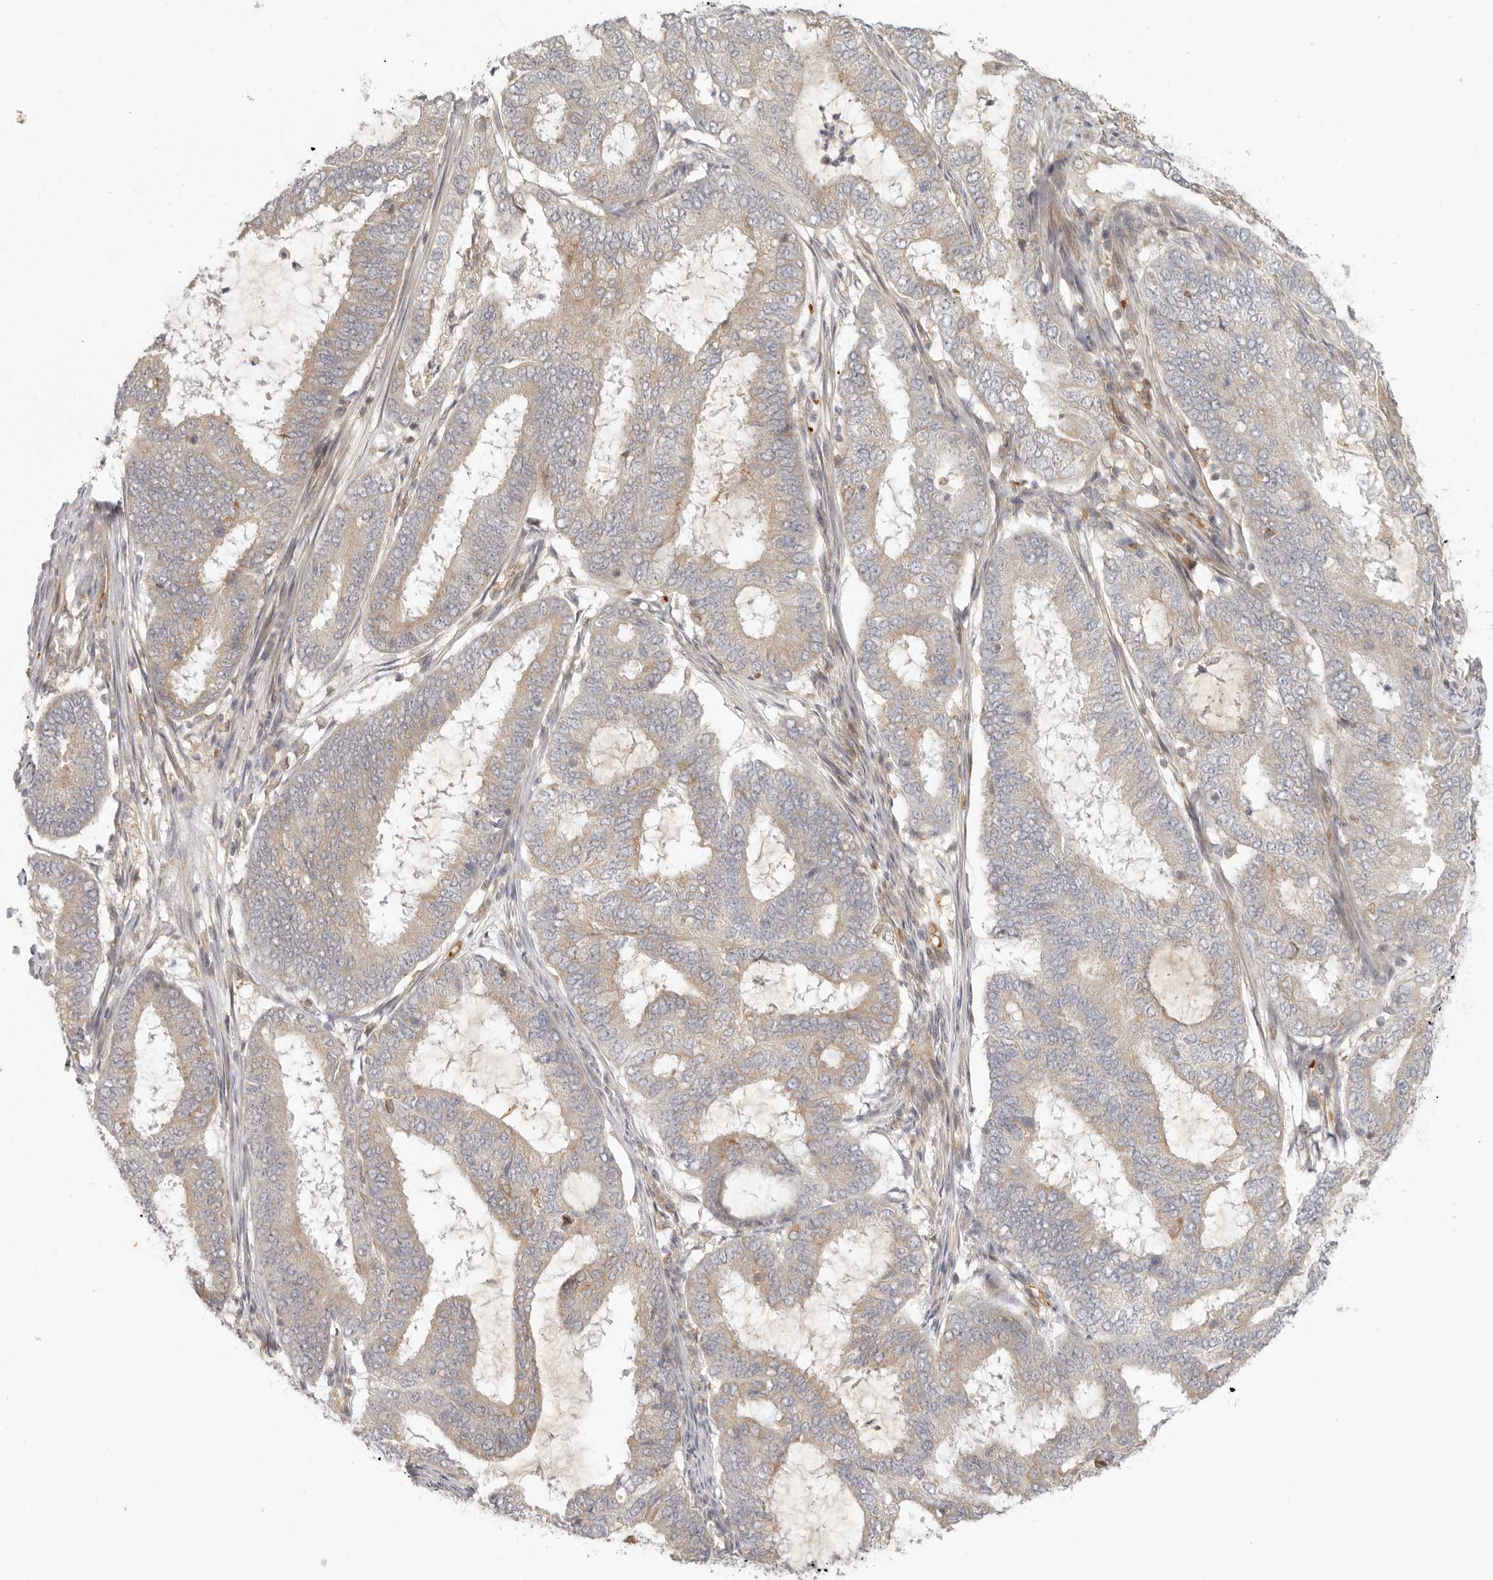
{"staining": {"intensity": "weak", "quantity": "25%-75%", "location": "cytoplasmic/membranous"}, "tissue": "endometrial cancer", "cell_type": "Tumor cells", "image_type": "cancer", "snomed": [{"axis": "morphology", "description": "Adenocarcinoma, NOS"}, {"axis": "topography", "description": "Endometrium"}], "caption": "Immunohistochemistry (IHC) of human endometrial cancer reveals low levels of weak cytoplasmic/membranous staining in approximately 25%-75% of tumor cells. (IHC, brightfield microscopy, high magnification).", "gene": "AHDC1", "patient": {"sex": "female", "age": 51}}